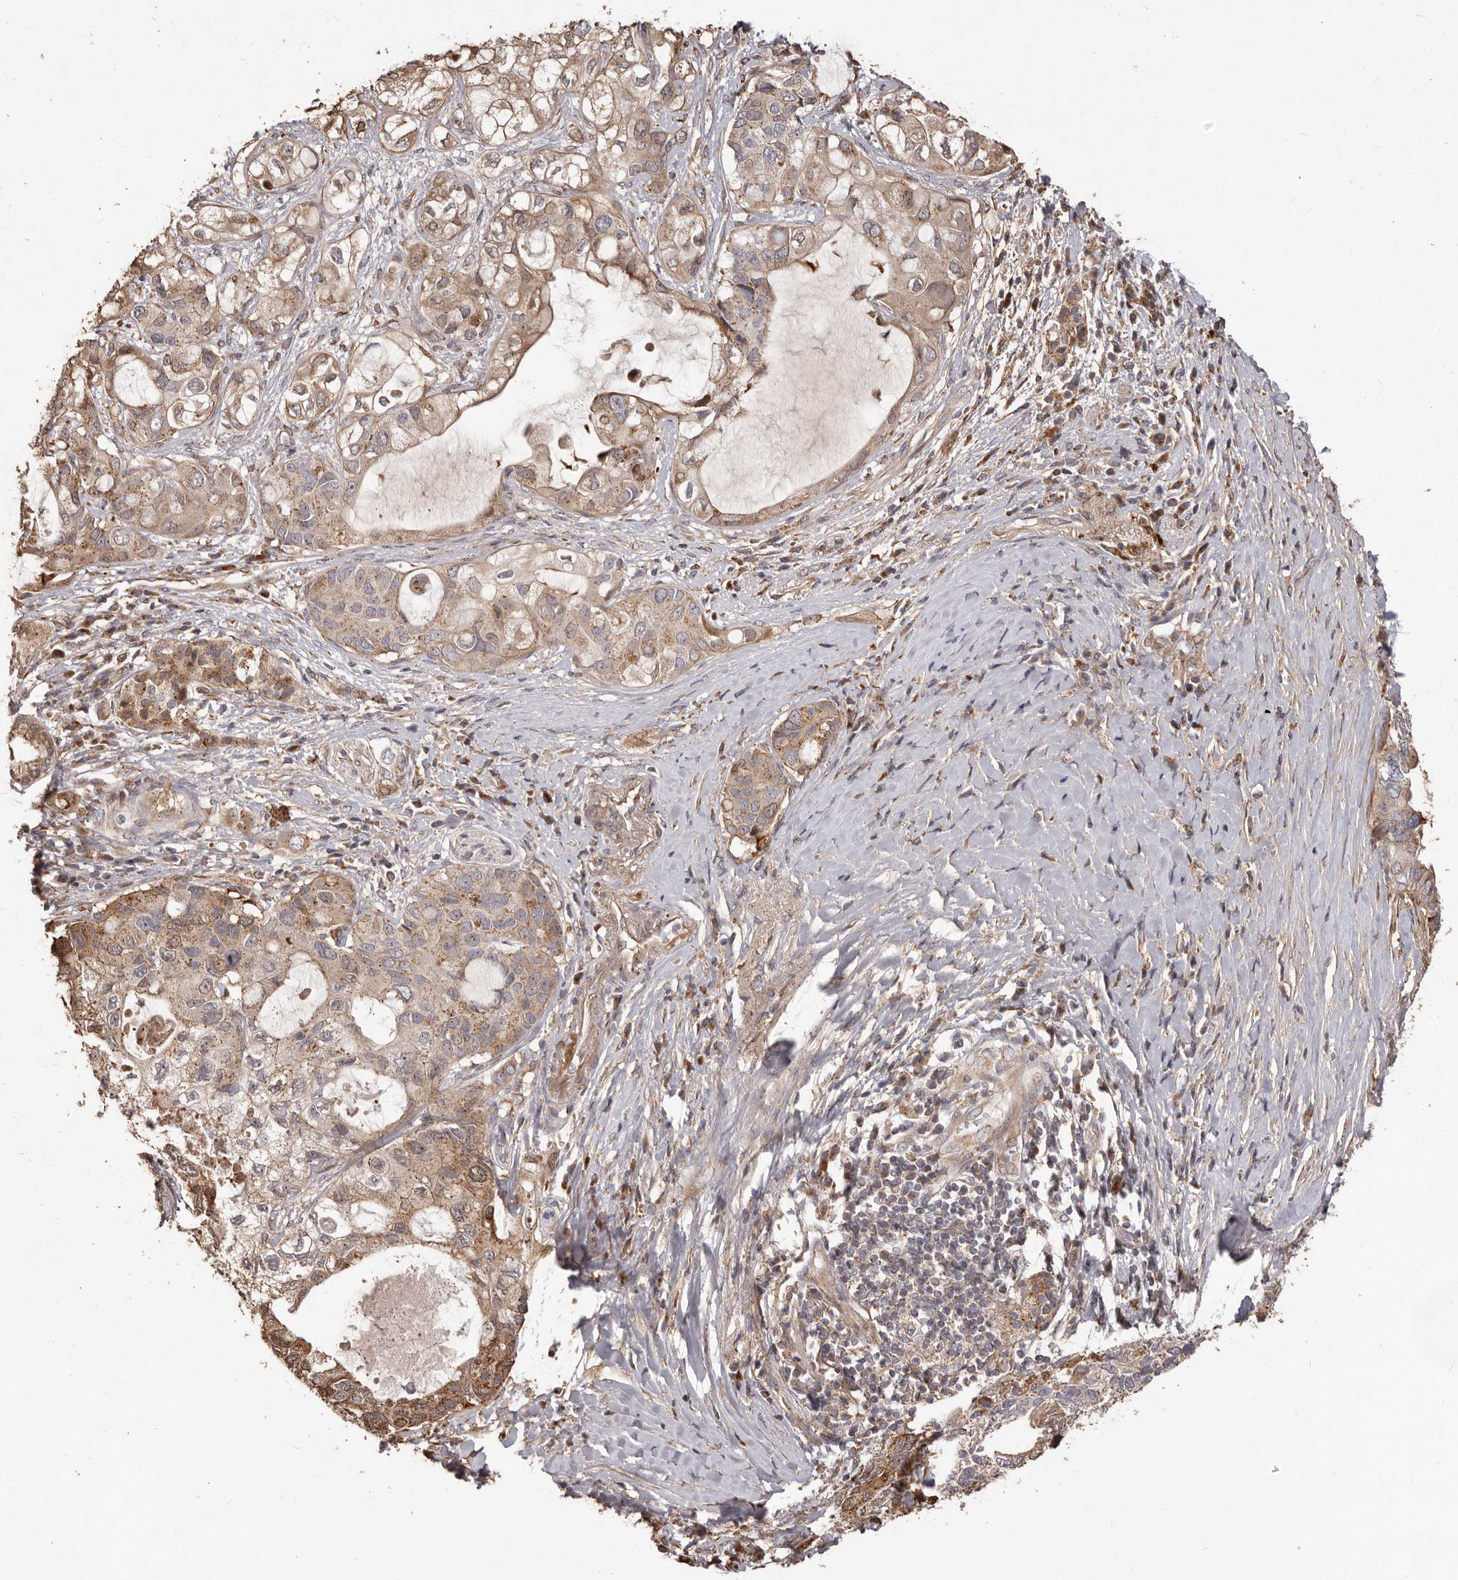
{"staining": {"intensity": "moderate", "quantity": ">75%", "location": "cytoplasmic/membranous"}, "tissue": "pancreatic cancer", "cell_type": "Tumor cells", "image_type": "cancer", "snomed": [{"axis": "morphology", "description": "Adenocarcinoma, NOS"}, {"axis": "topography", "description": "Pancreas"}], "caption": "The immunohistochemical stain highlights moderate cytoplasmic/membranous positivity in tumor cells of pancreatic cancer (adenocarcinoma) tissue.", "gene": "MTO1", "patient": {"sex": "female", "age": 56}}